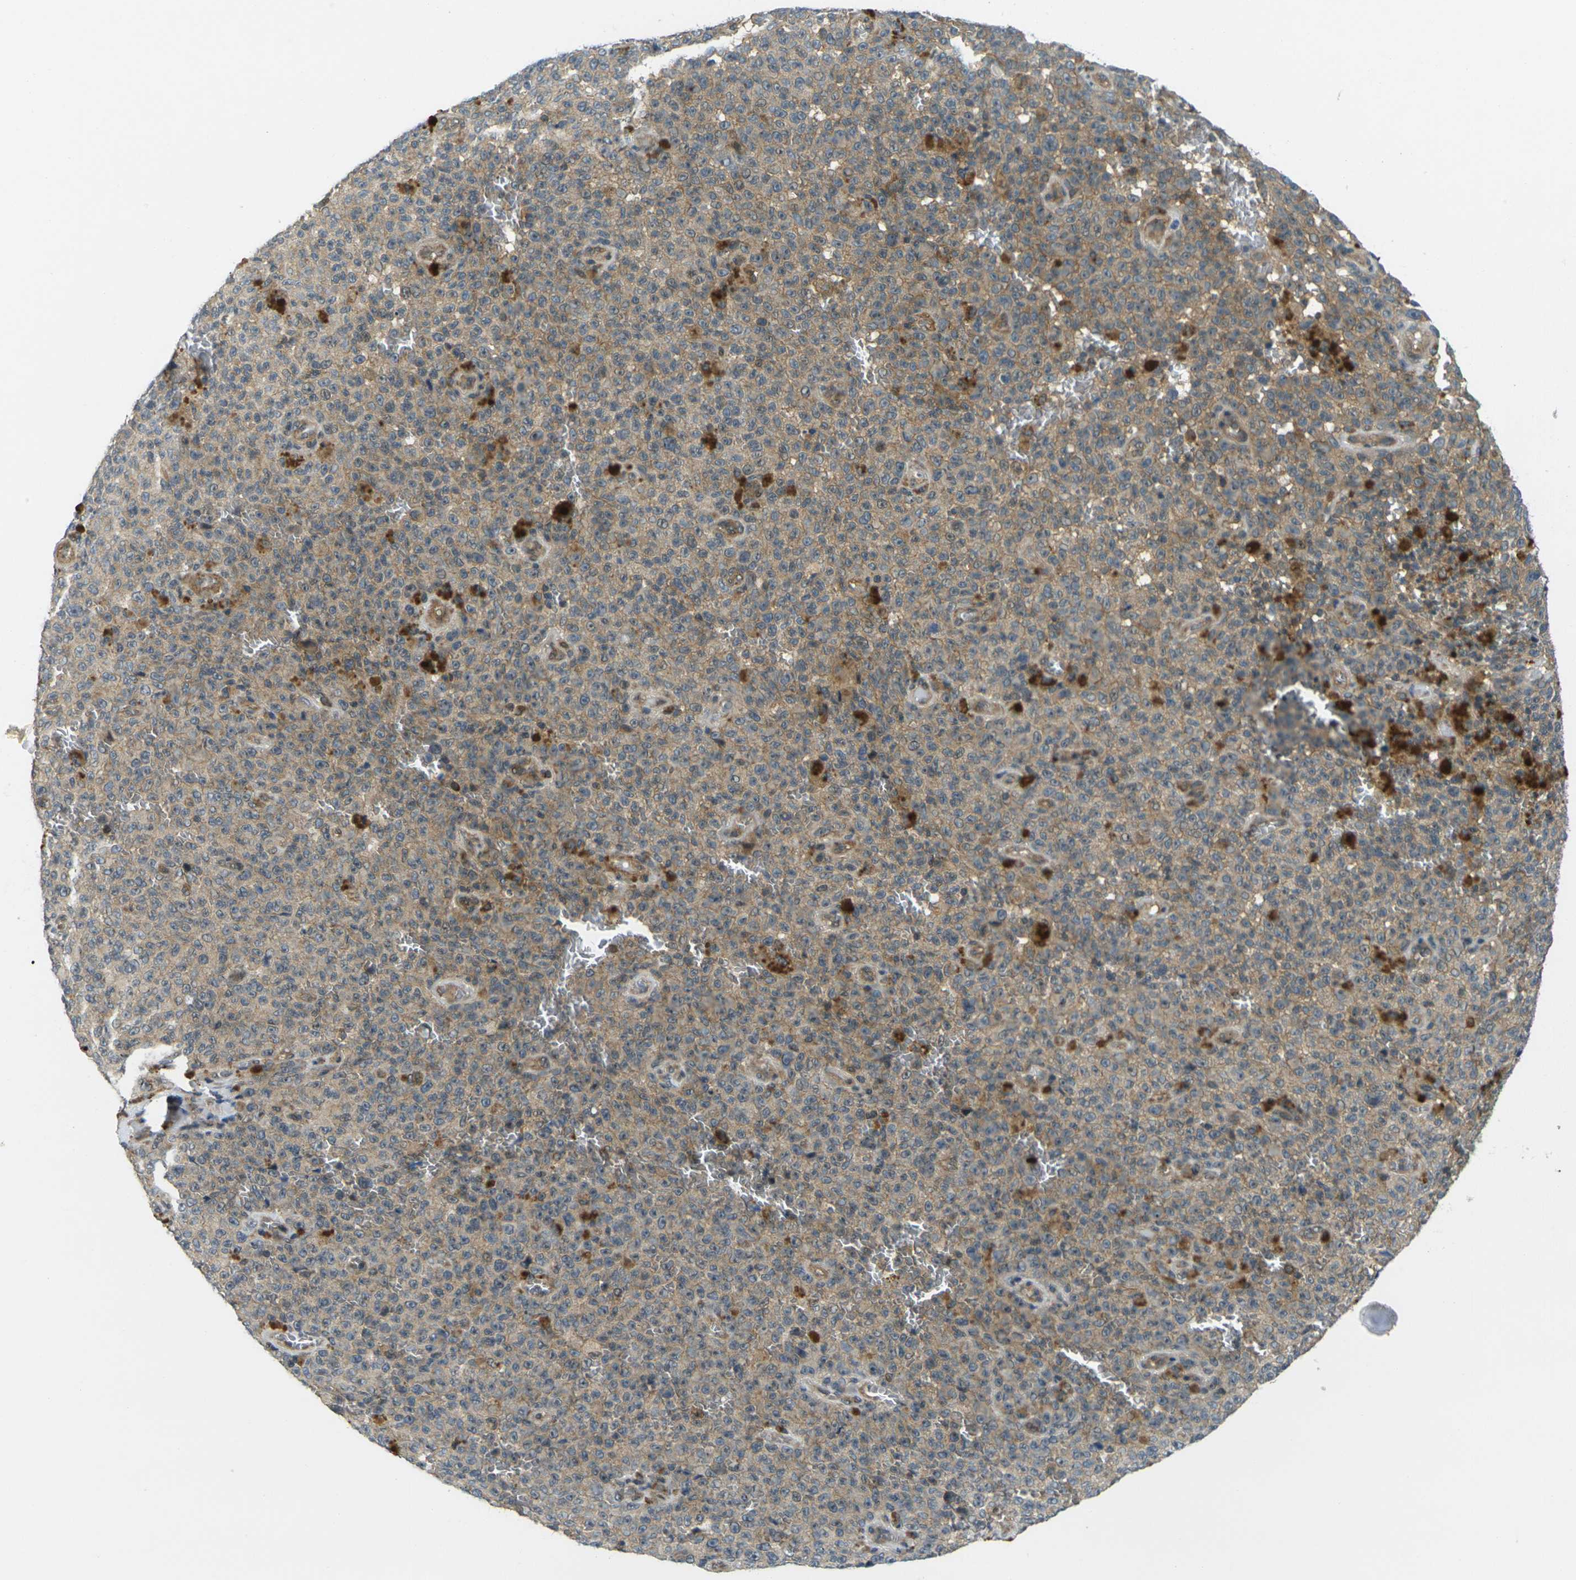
{"staining": {"intensity": "moderate", "quantity": ">75%", "location": "cytoplasmic/membranous"}, "tissue": "melanoma", "cell_type": "Tumor cells", "image_type": "cancer", "snomed": [{"axis": "morphology", "description": "Malignant melanoma, NOS"}, {"axis": "topography", "description": "Skin"}], "caption": "DAB (3,3'-diaminobenzidine) immunohistochemical staining of melanoma shows moderate cytoplasmic/membranous protein staining in approximately >75% of tumor cells.", "gene": "KCTD10", "patient": {"sex": "female", "age": 82}}